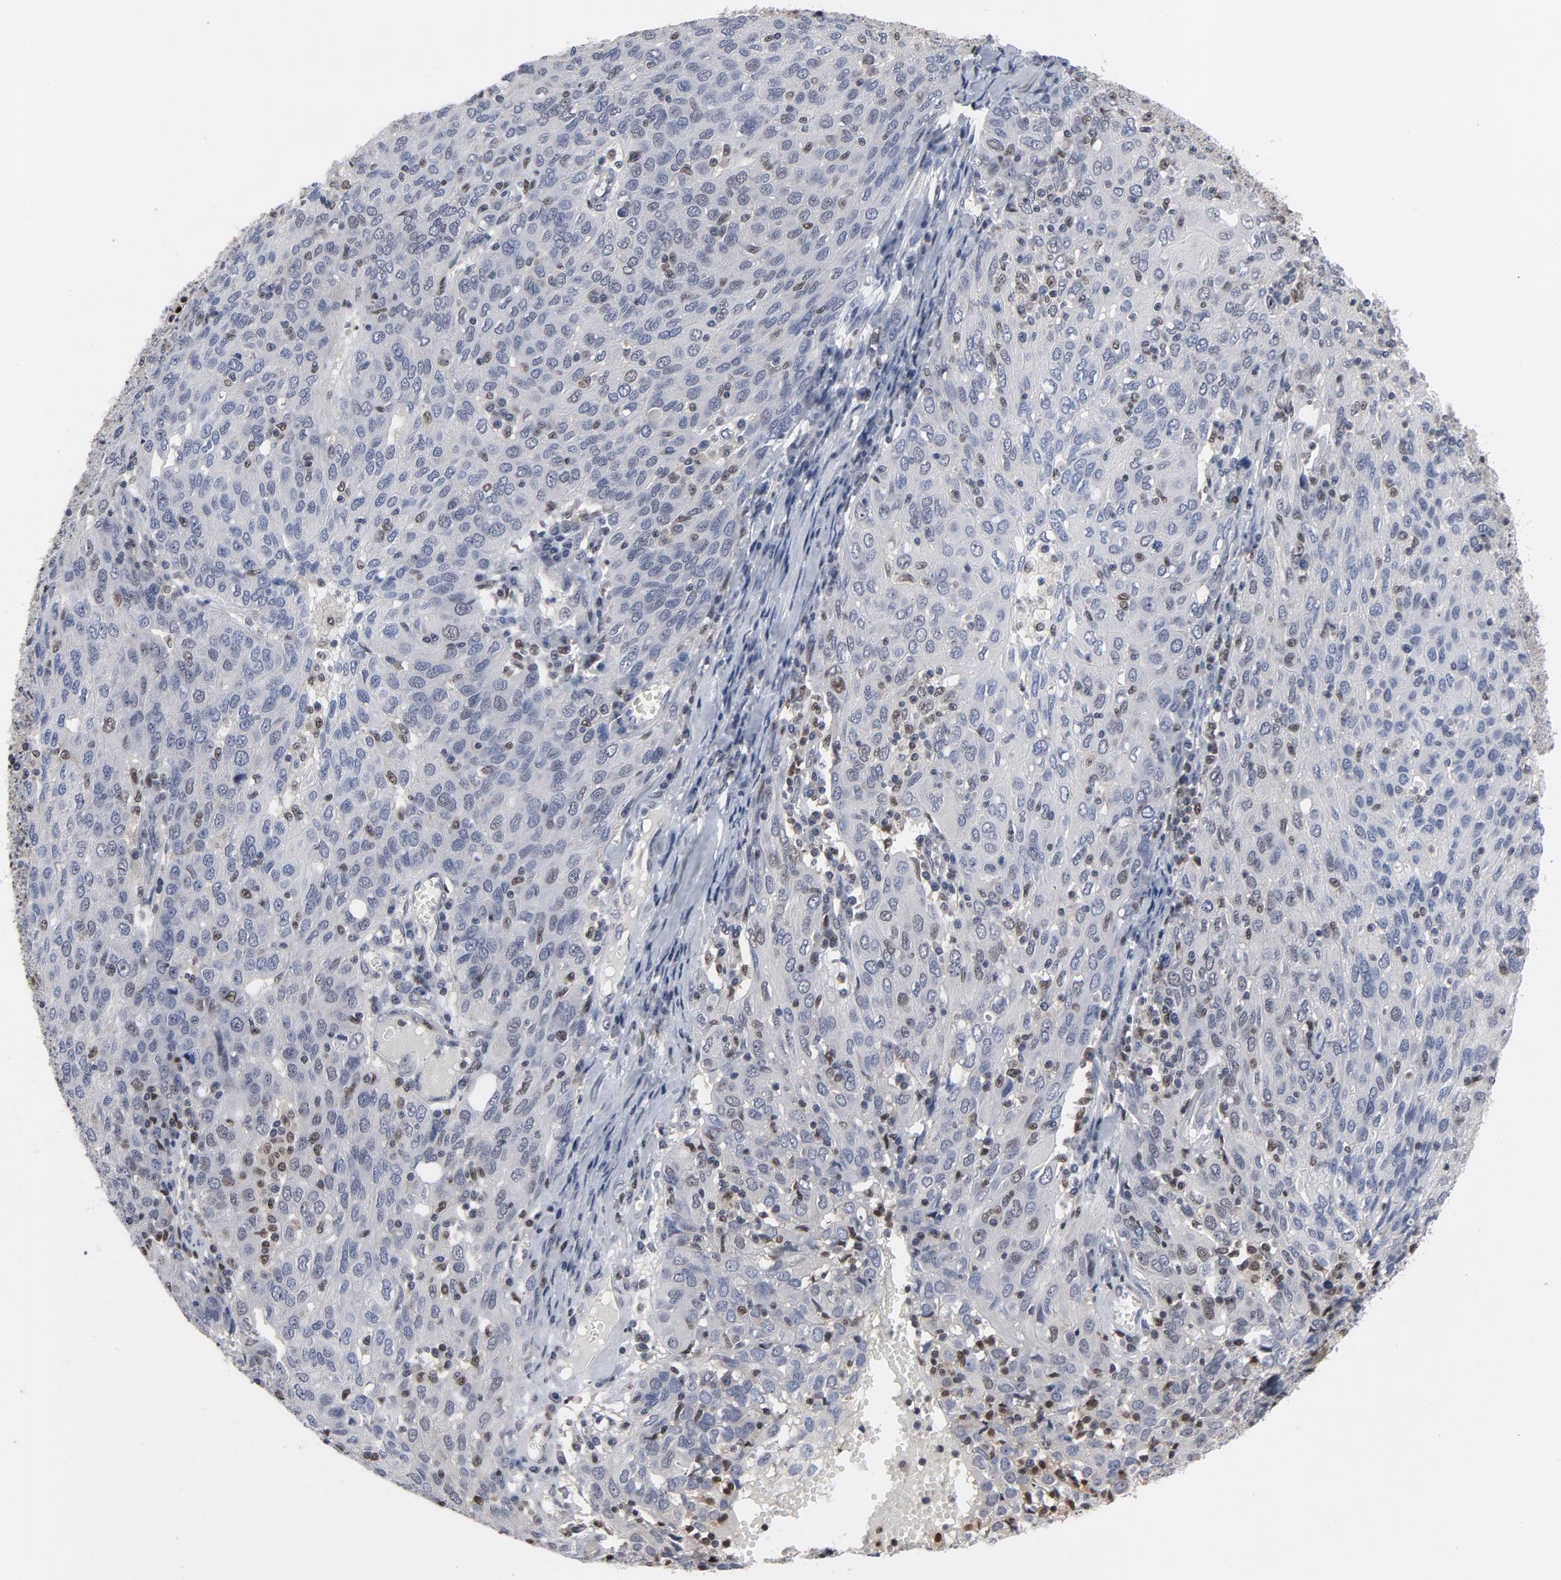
{"staining": {"intensity": "negative", "quantity": "none", "location": "none"}, "tissue": "ovarian cancer", "cell_type": "Tumor cells", "image_type": "cancer", "snomed": [{"axis": "morphology", "description": "Carcinoma, endometroid"}, {"axis": "topography", "description": "Ovary"}], "caption": "This is an immunohistochemistry micrograph of ovarian endometroid carcinoma. There is no positivity in tumor cells.", "gene": "NFKB1", "patient": {"sex": "female", "age": 50}}